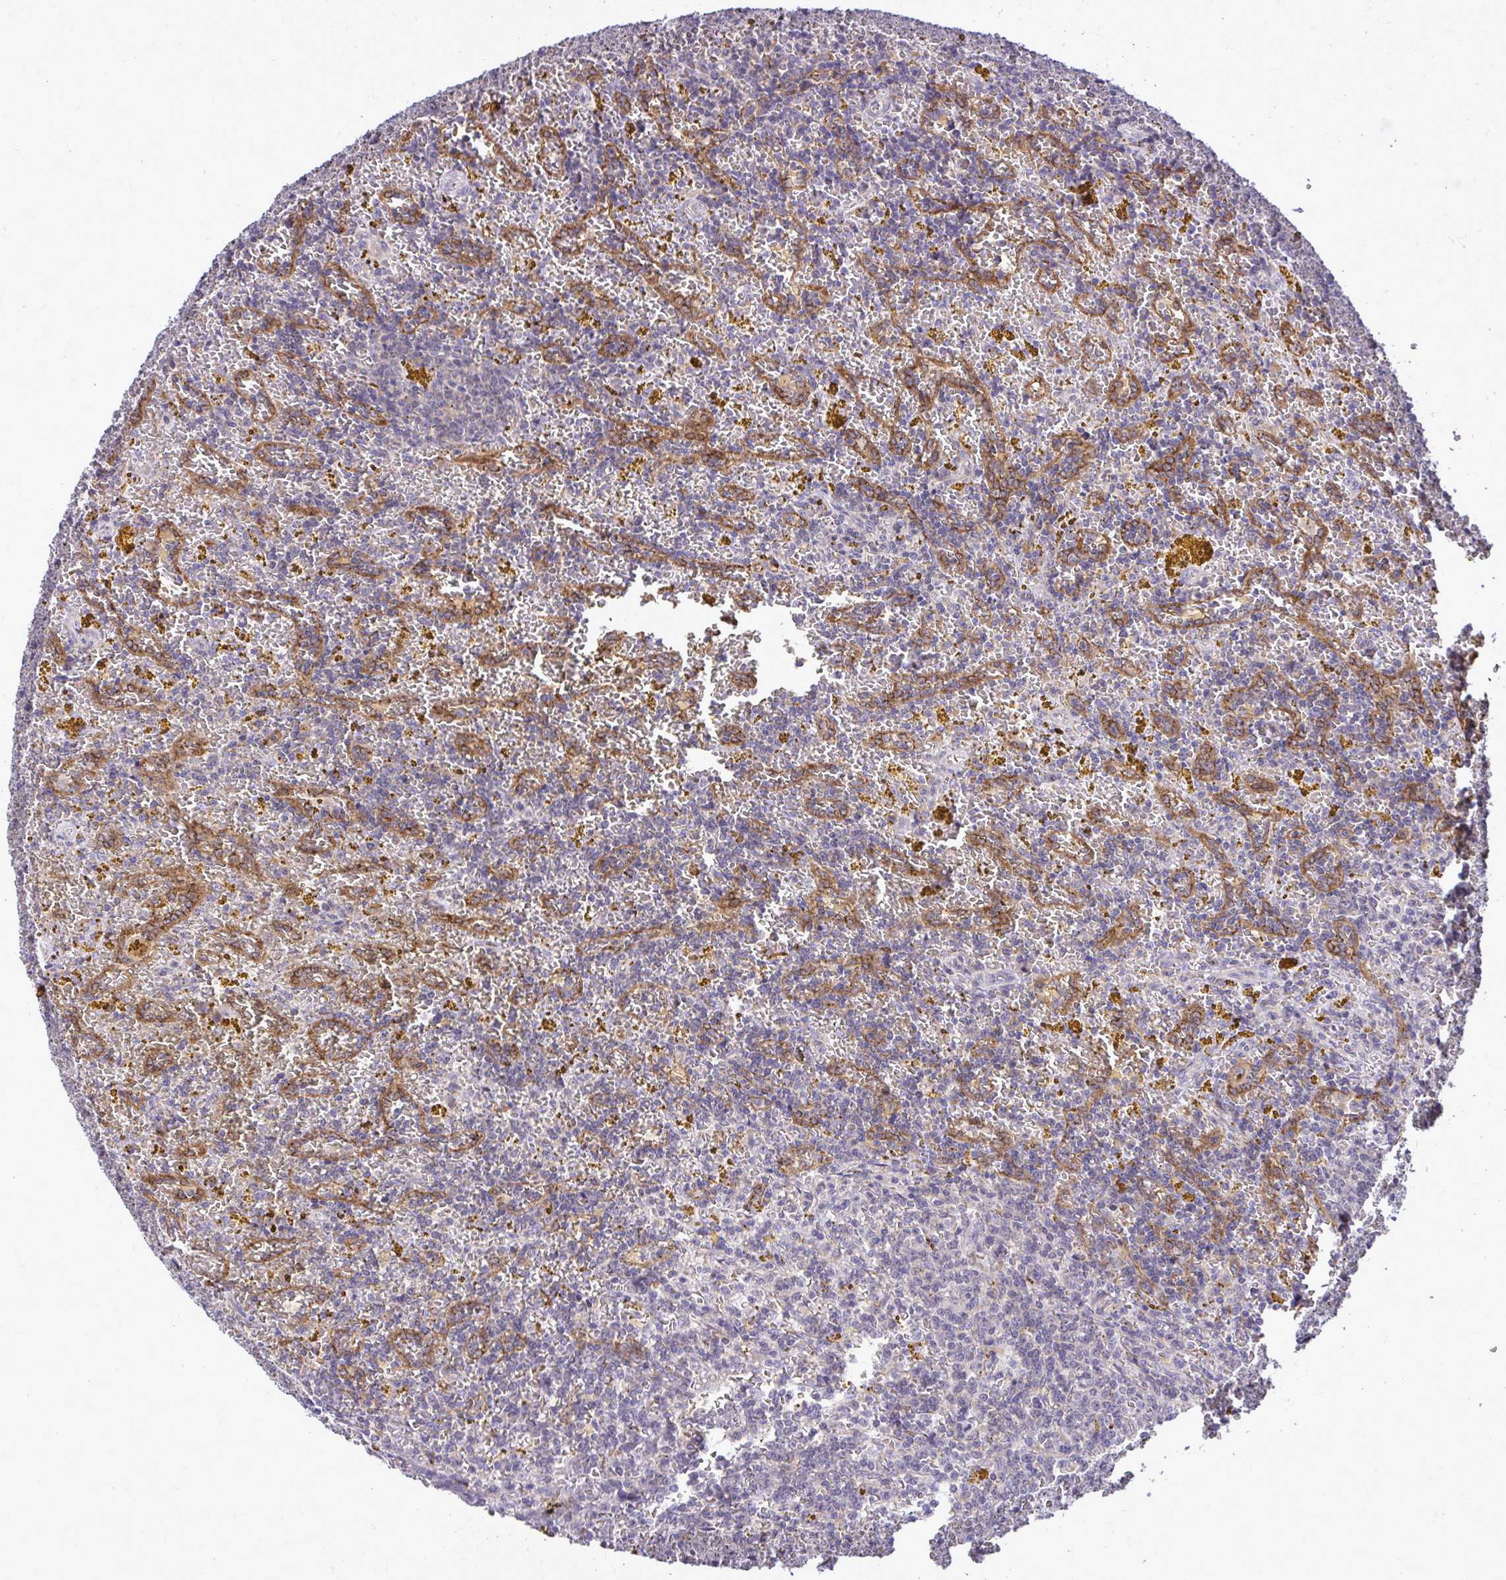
{"staining": {"intensity": "negative", "quantity": "none", "location": "none"}, "tissue": "lymphoma", "cell_type": "Tumor cells", "image_type": "cancer", "snomed": [{"axis": "morphology", "description": "Malignant lymphoma, non-Hodgkin's type, Low grade"}, {"axis": "topography", "description": "Spleen"}, {"axis": "topography", "description": "Lymph node"}], "caption": "Low-grade malignant lymphoma, non-Hodgkin's type stained for a protein using immunohistochemistry displays no positivity tumor cells.", "gene": "DPY19L1", "patient": {"sex": "female", "age": 66}}